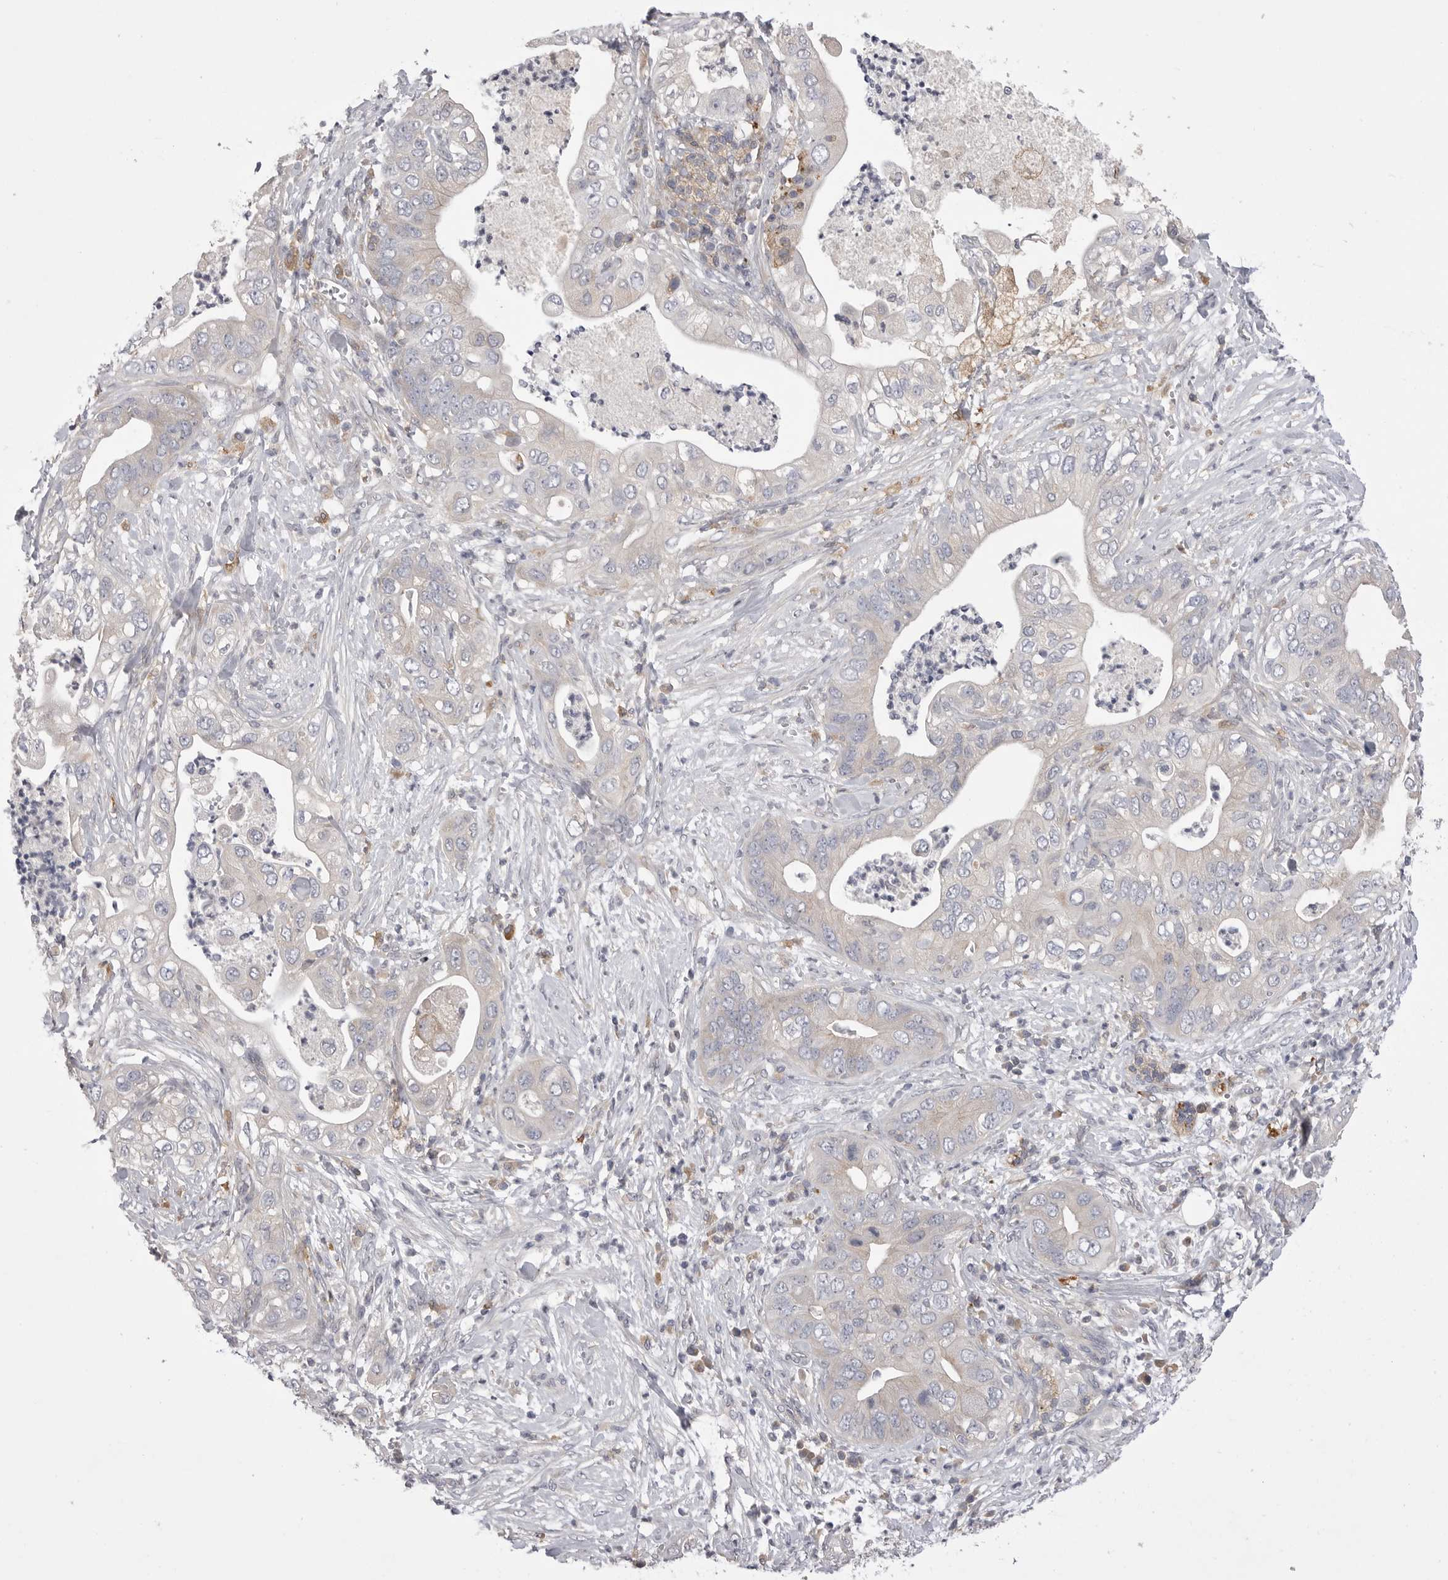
{"staining": {"intensity": "negative", "quantity": "none", "location": "none"}, "tissue": "pancreatic cancer", "cell_type": "Tumor cells", "image_type": "cancer", "snomed": [{"axis": "morphology", "description": "Adenocarcinoma, NOS"}, {"axis": "topography", "description": "Pancreas"}], "caption": "IHC micrograph of human pancreatic cancer (adenocarcinoma) stained for a protein (brown), which shows no staining in tumor cells.", "gene": "VAC14", "patient": {"sex": "female", "age": 78}}